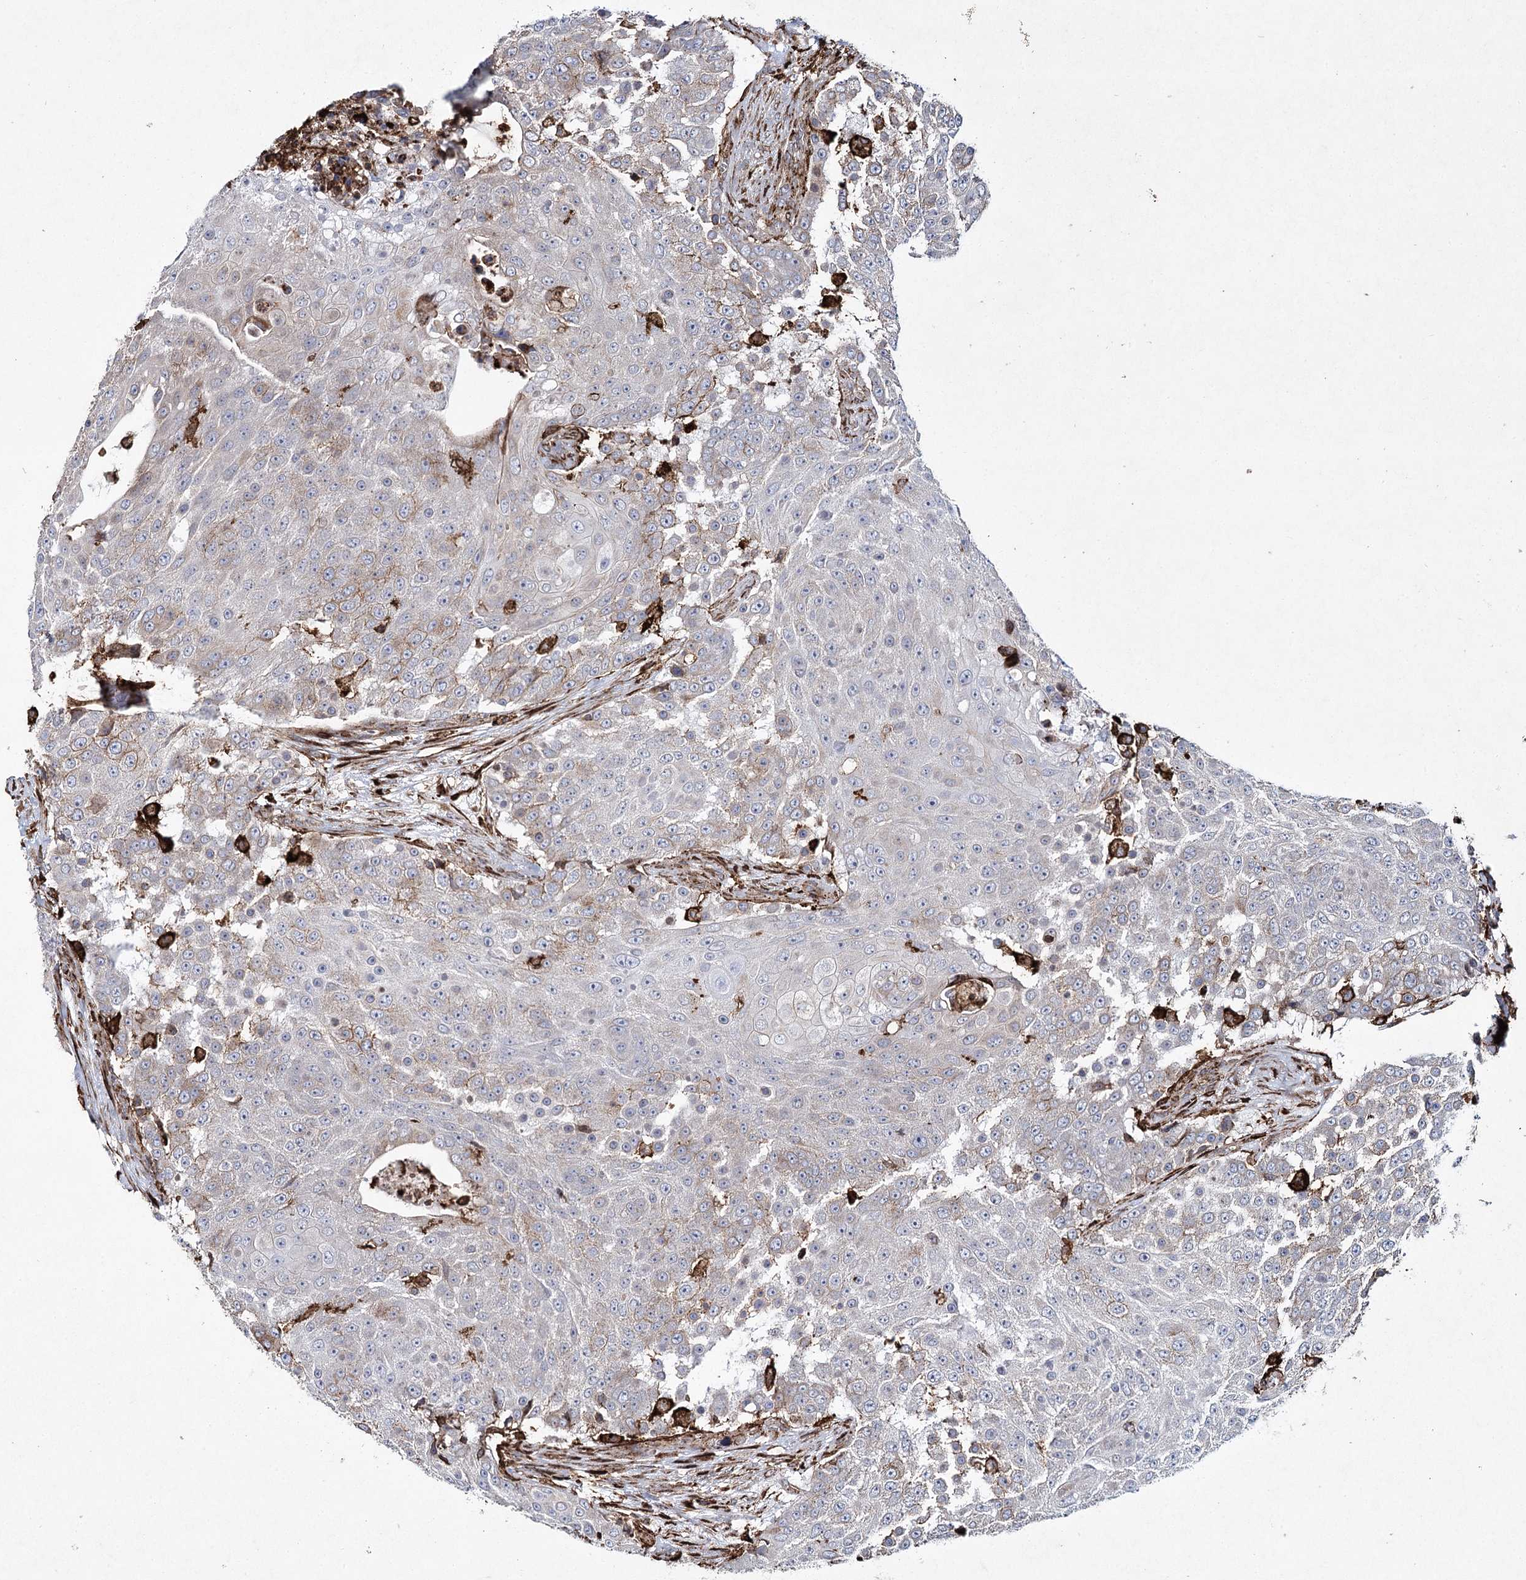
{"staining": {"intensity": "weak", "quantity": "<25%", "location": "cytoplasmic/membranous"}, "tissue": "urothelial cancer", "cell_type": "Tumor cells", "image_type": "cancer", "snomed": [{"axis": "morphology", "description": "Urothelial carcinoma, High grade"}, {"axis": "topography", "description": "Urinary bladder"}], "caption": "Human urothelial carcinoma (high-grade) stained for a protein using IHC shows no expression in tumor cells.", "gene": "DCUN1D4", "patient": {"sex": "female", "age": 63}}